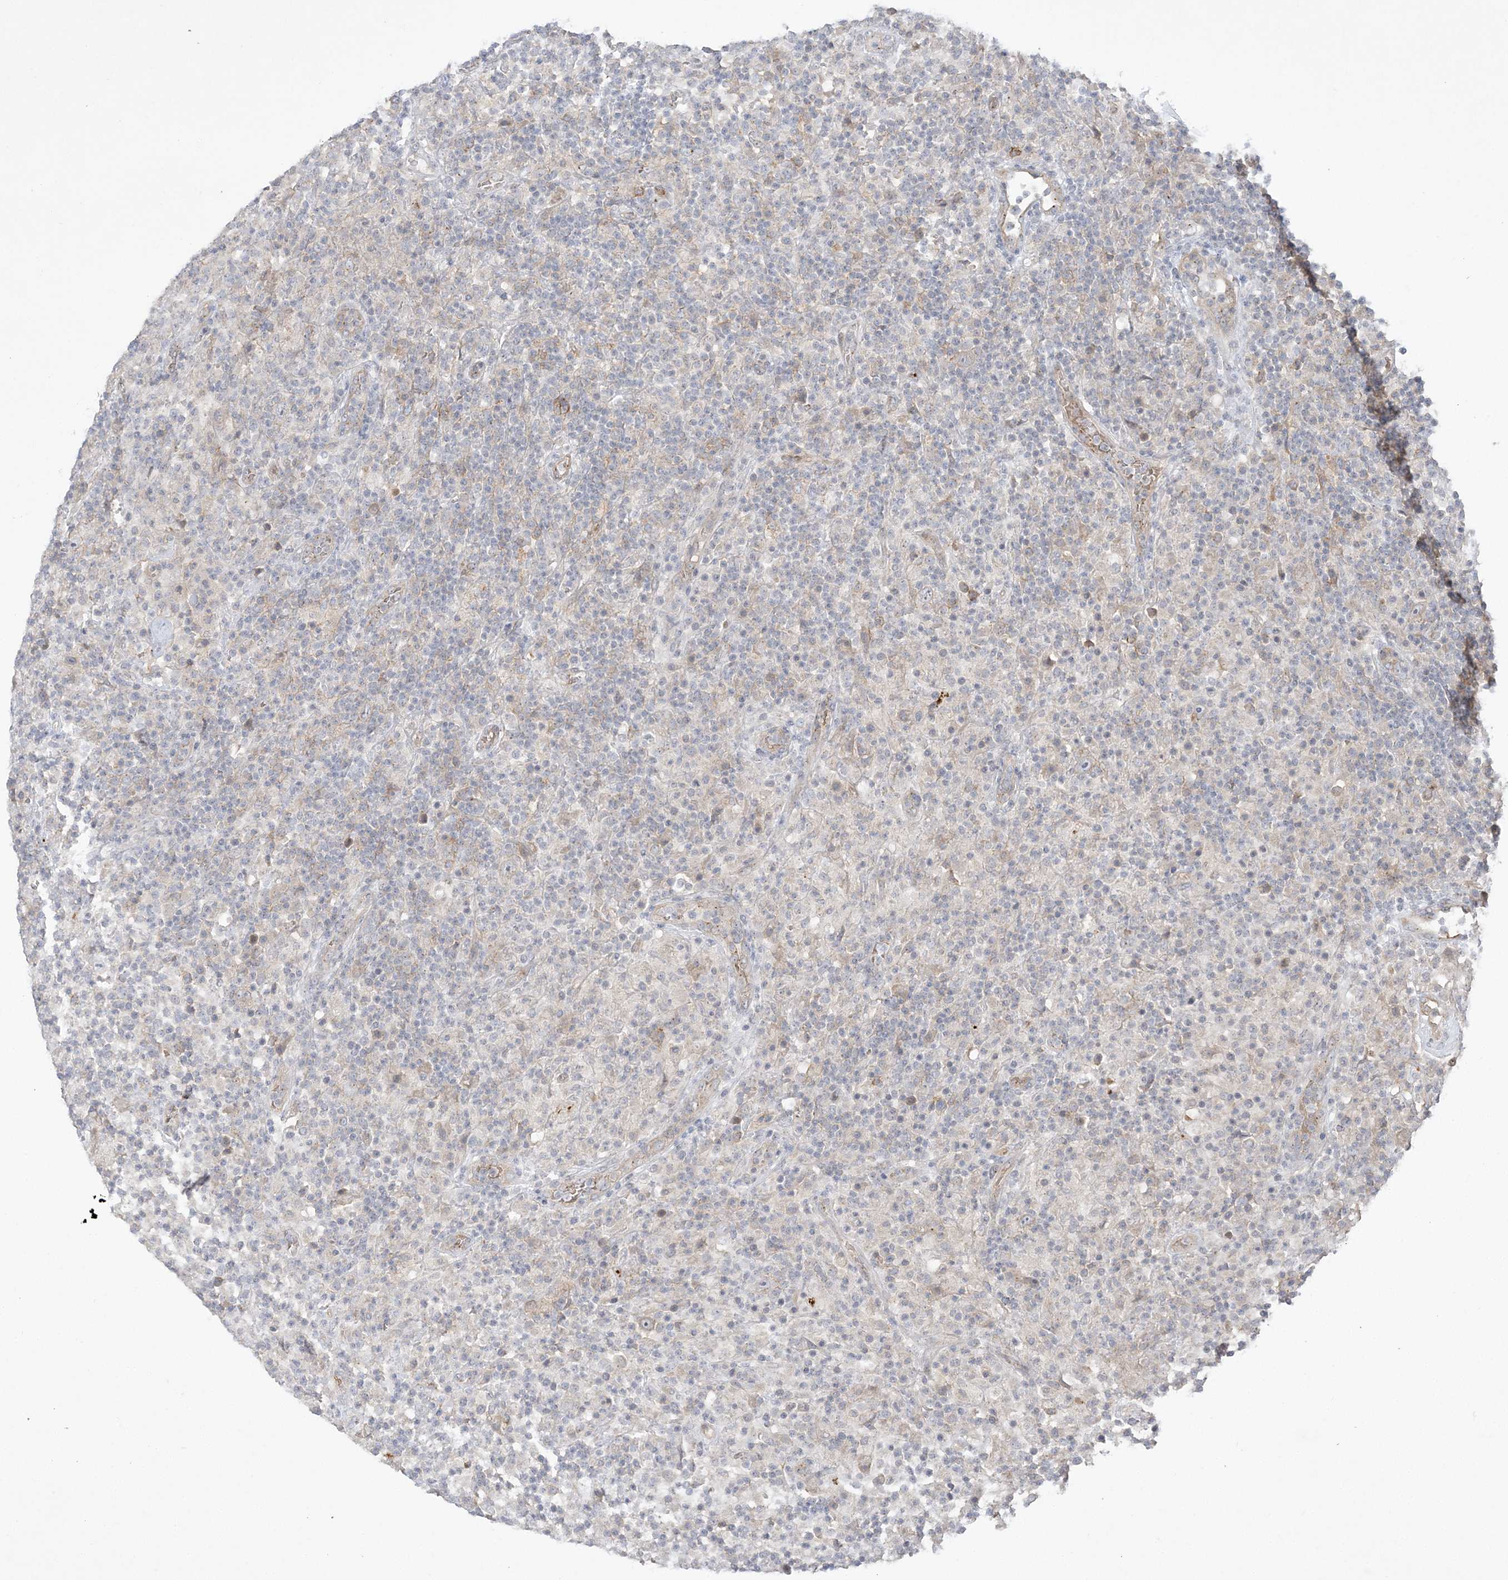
{"staining": {"intensity": "negative", "quantity": "none", "location": "none"}, "tissue": "lymphoma", "cell_type": "Tumor cells", "image_type": "cancer", "snomed": [{"axis": "morphology", "description": "Hodgkin's disease, NOS"}, {"axis": "topography", "description": "Lymph node"}], "caption": "A high-resolution micrograph shows IHC staining of lymphoma, which exhibits no significant staining in tumor cells.", "gene": "ADAMTS12", "patient": {"sex": "male", "age": 70}}